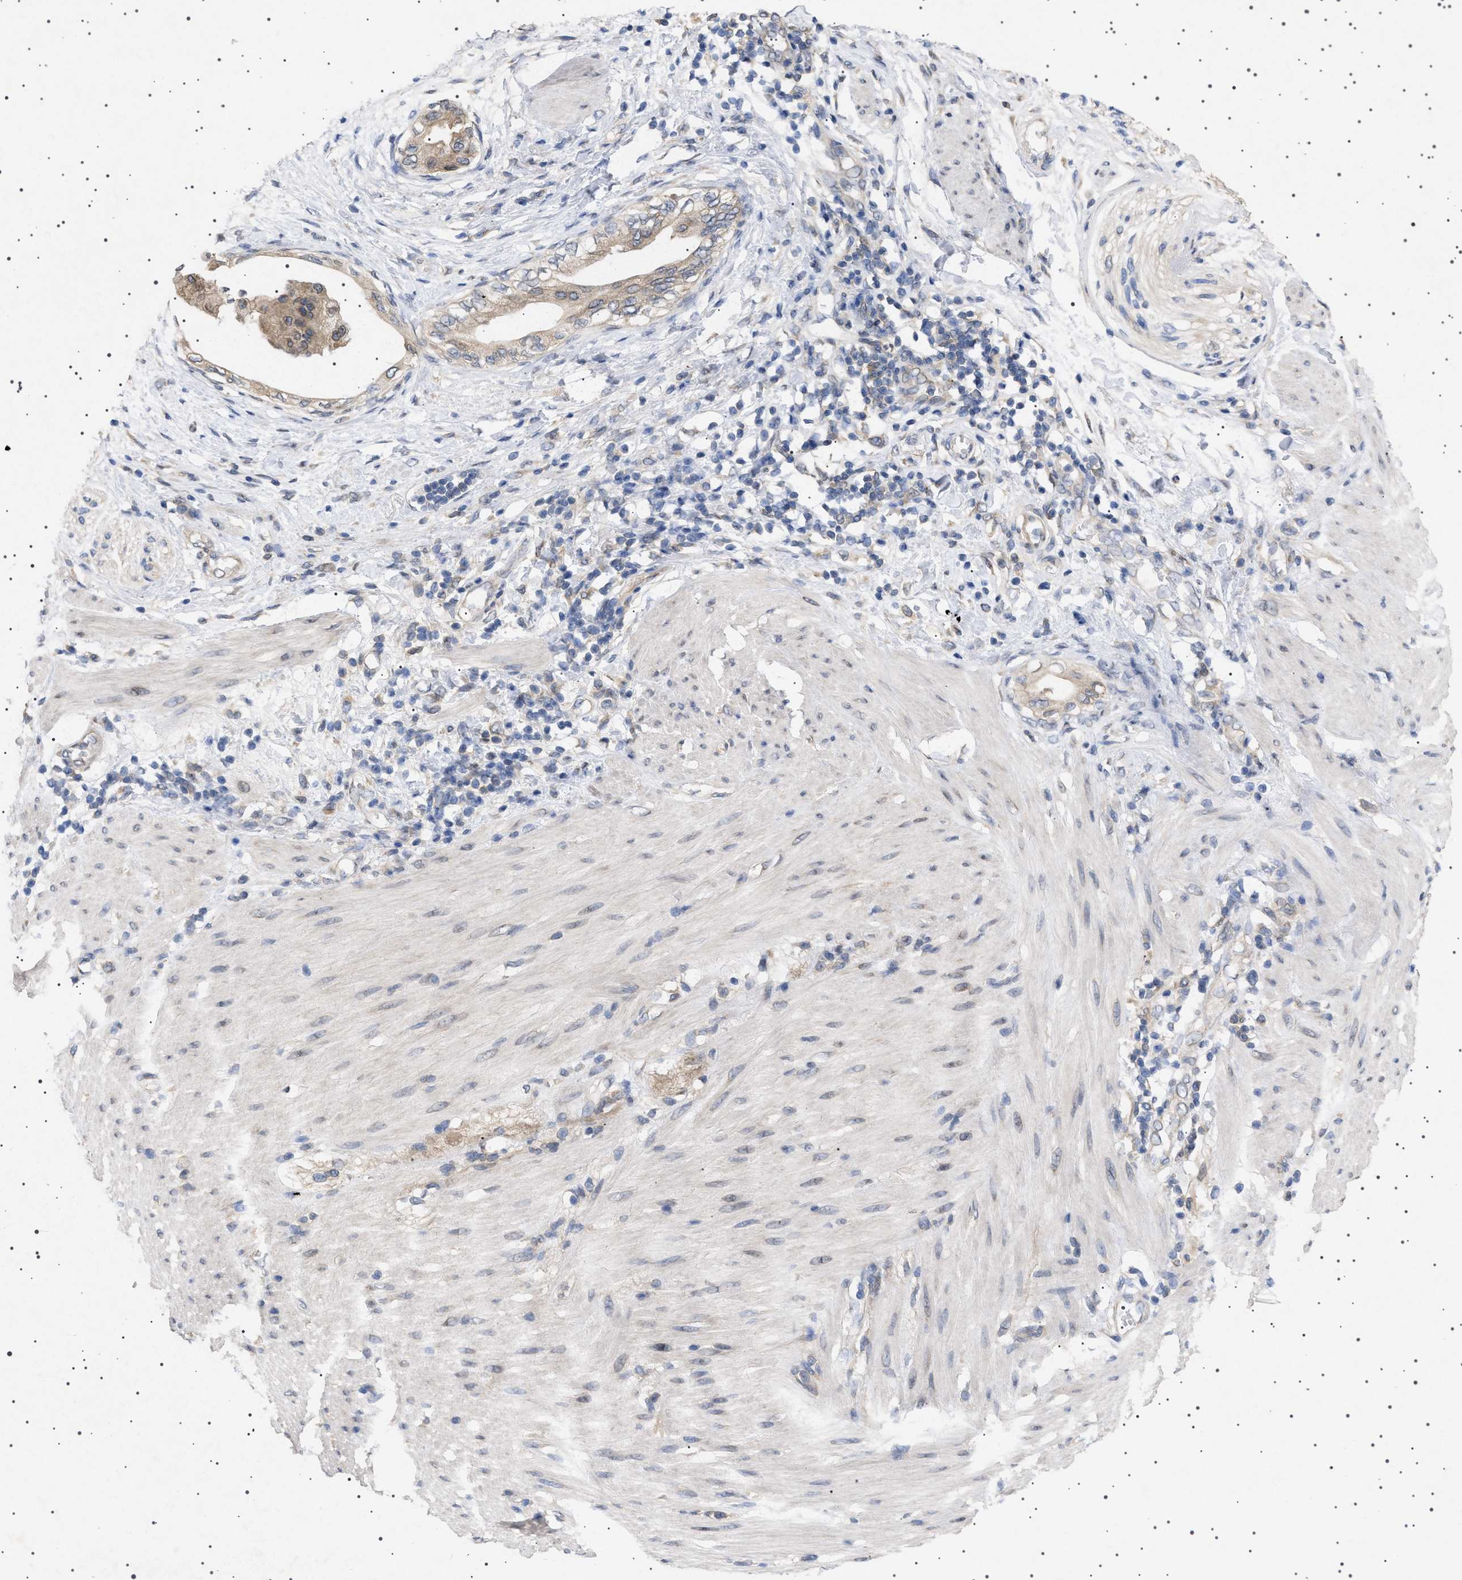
{"staining": {"intensity": "weak", "quantity": "25%-75%", "location": "cytoplasmic/membranous"}, "tissue": "pancreatic cancer", "cell_type": "Tumor cells", "image_type": "cancer", "snomed": [{"axis": "morphology", "description": "Normal tissue, NOS"}, {"axis": "morphology", "description": "Adenocarcinoma, NOS"}, {"axis": "topography", "description": "Pancreas"}, {"axis": "topography", "description": "Duodenum"}], "caption": "High-power microscopy captured an immunohistochemistry image of pancreatic cancer, revealing weak cytoplasmic/membranous expression in approximately 25%-75% of tumor cells.", "gene": "NUP93", "patient": {"sex": "female", "age": 60}}